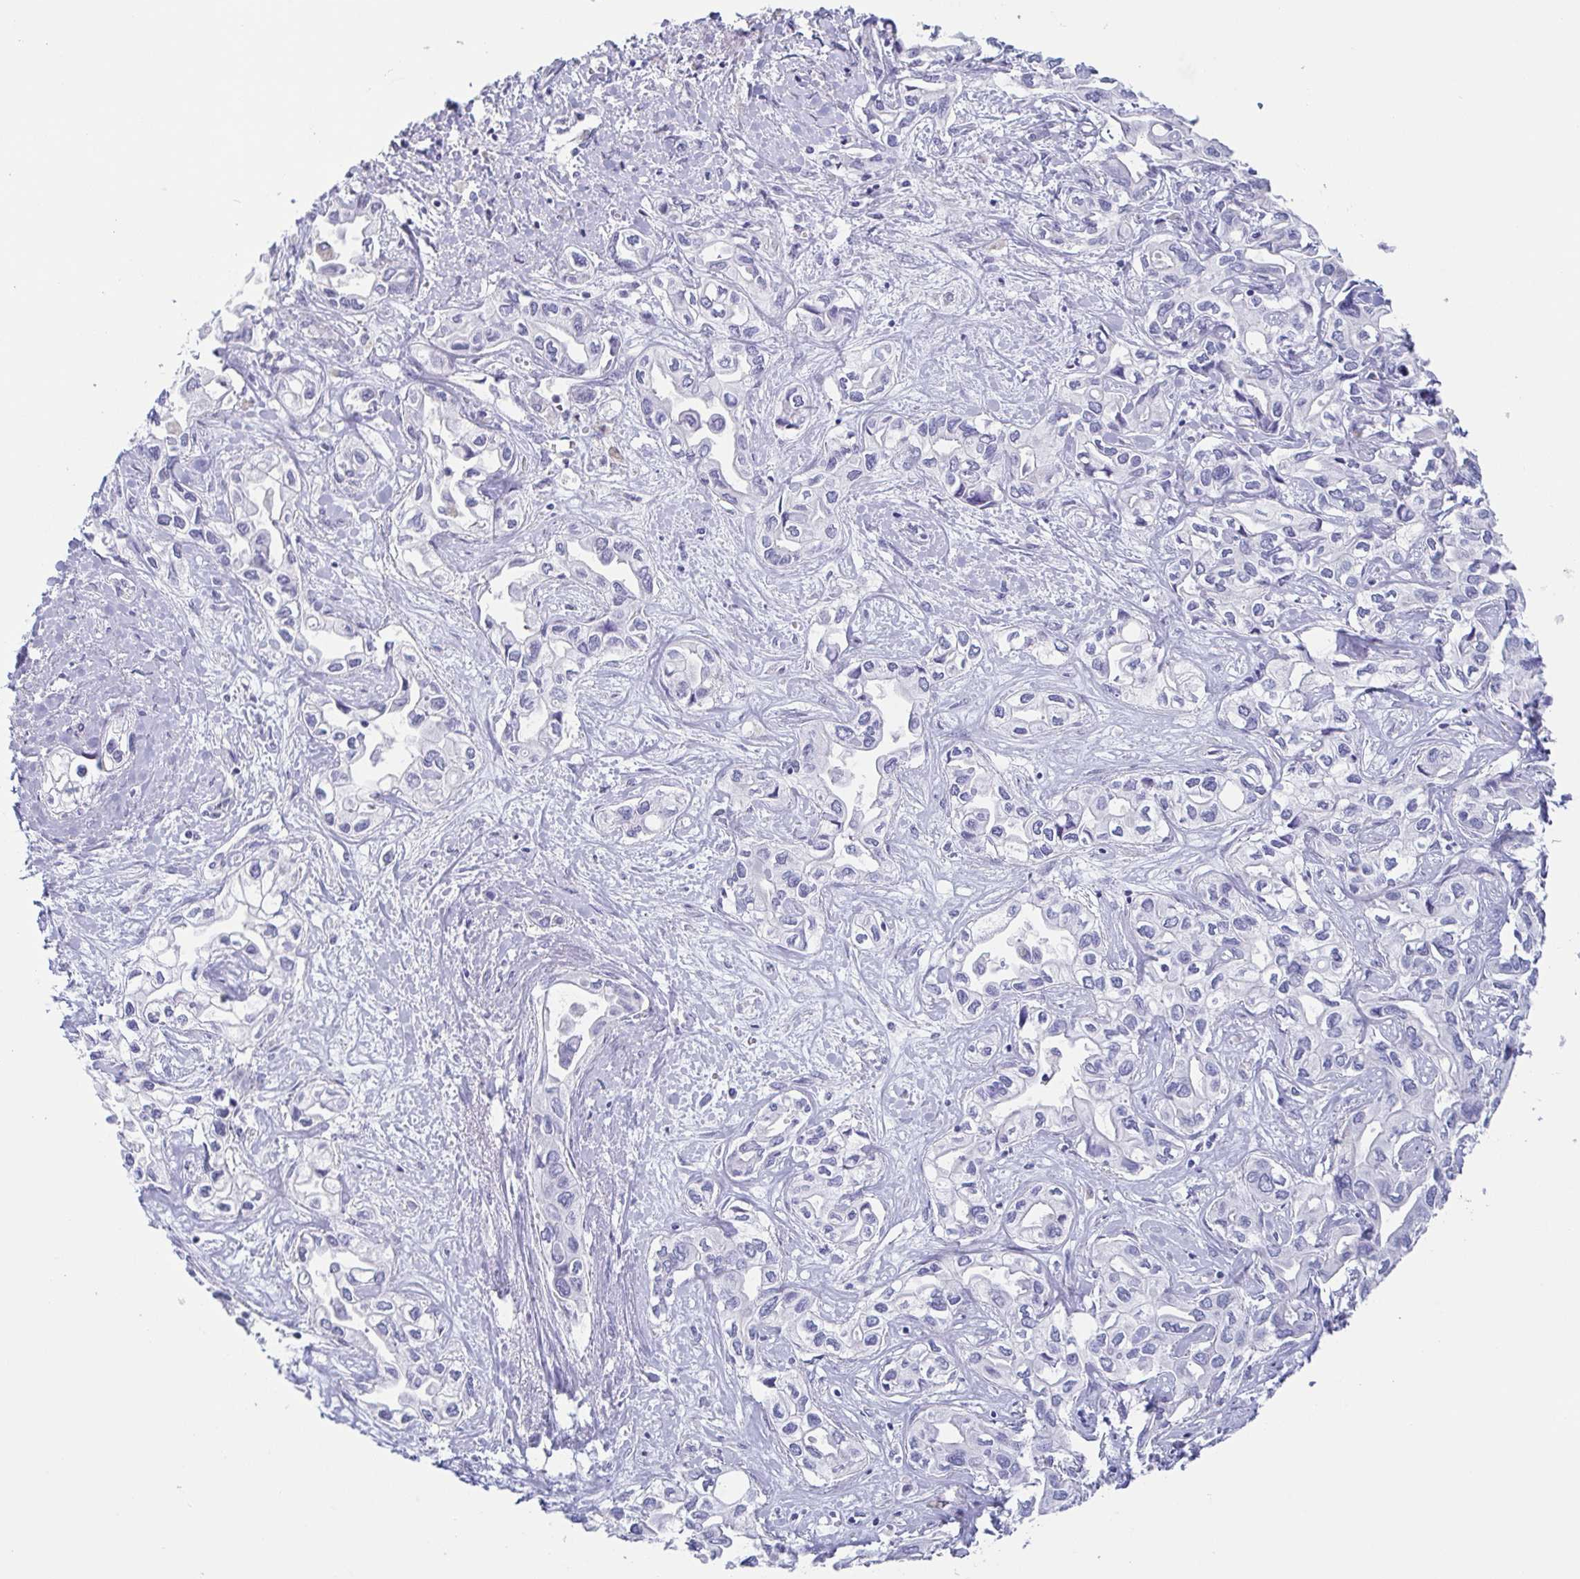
{"staining": {"intensity": "negative", "quantity": "none", "location": "none"}, "tissue": "liver cancer", "cell_type": "Tumor cells", "image_type": "cancer", "snomed": [{"axis": "morphology", "description": "Cholangiocarcinoma"}, {"axis": "topography", "description": "Liver"}], "caption": "Immunohistochemistry (IHC) of human liver cholangiocarcinoma demonstrates no positivity in tumor cells.", "gene": "PRR4", "patient": {"sex": "female", "age": 64}}